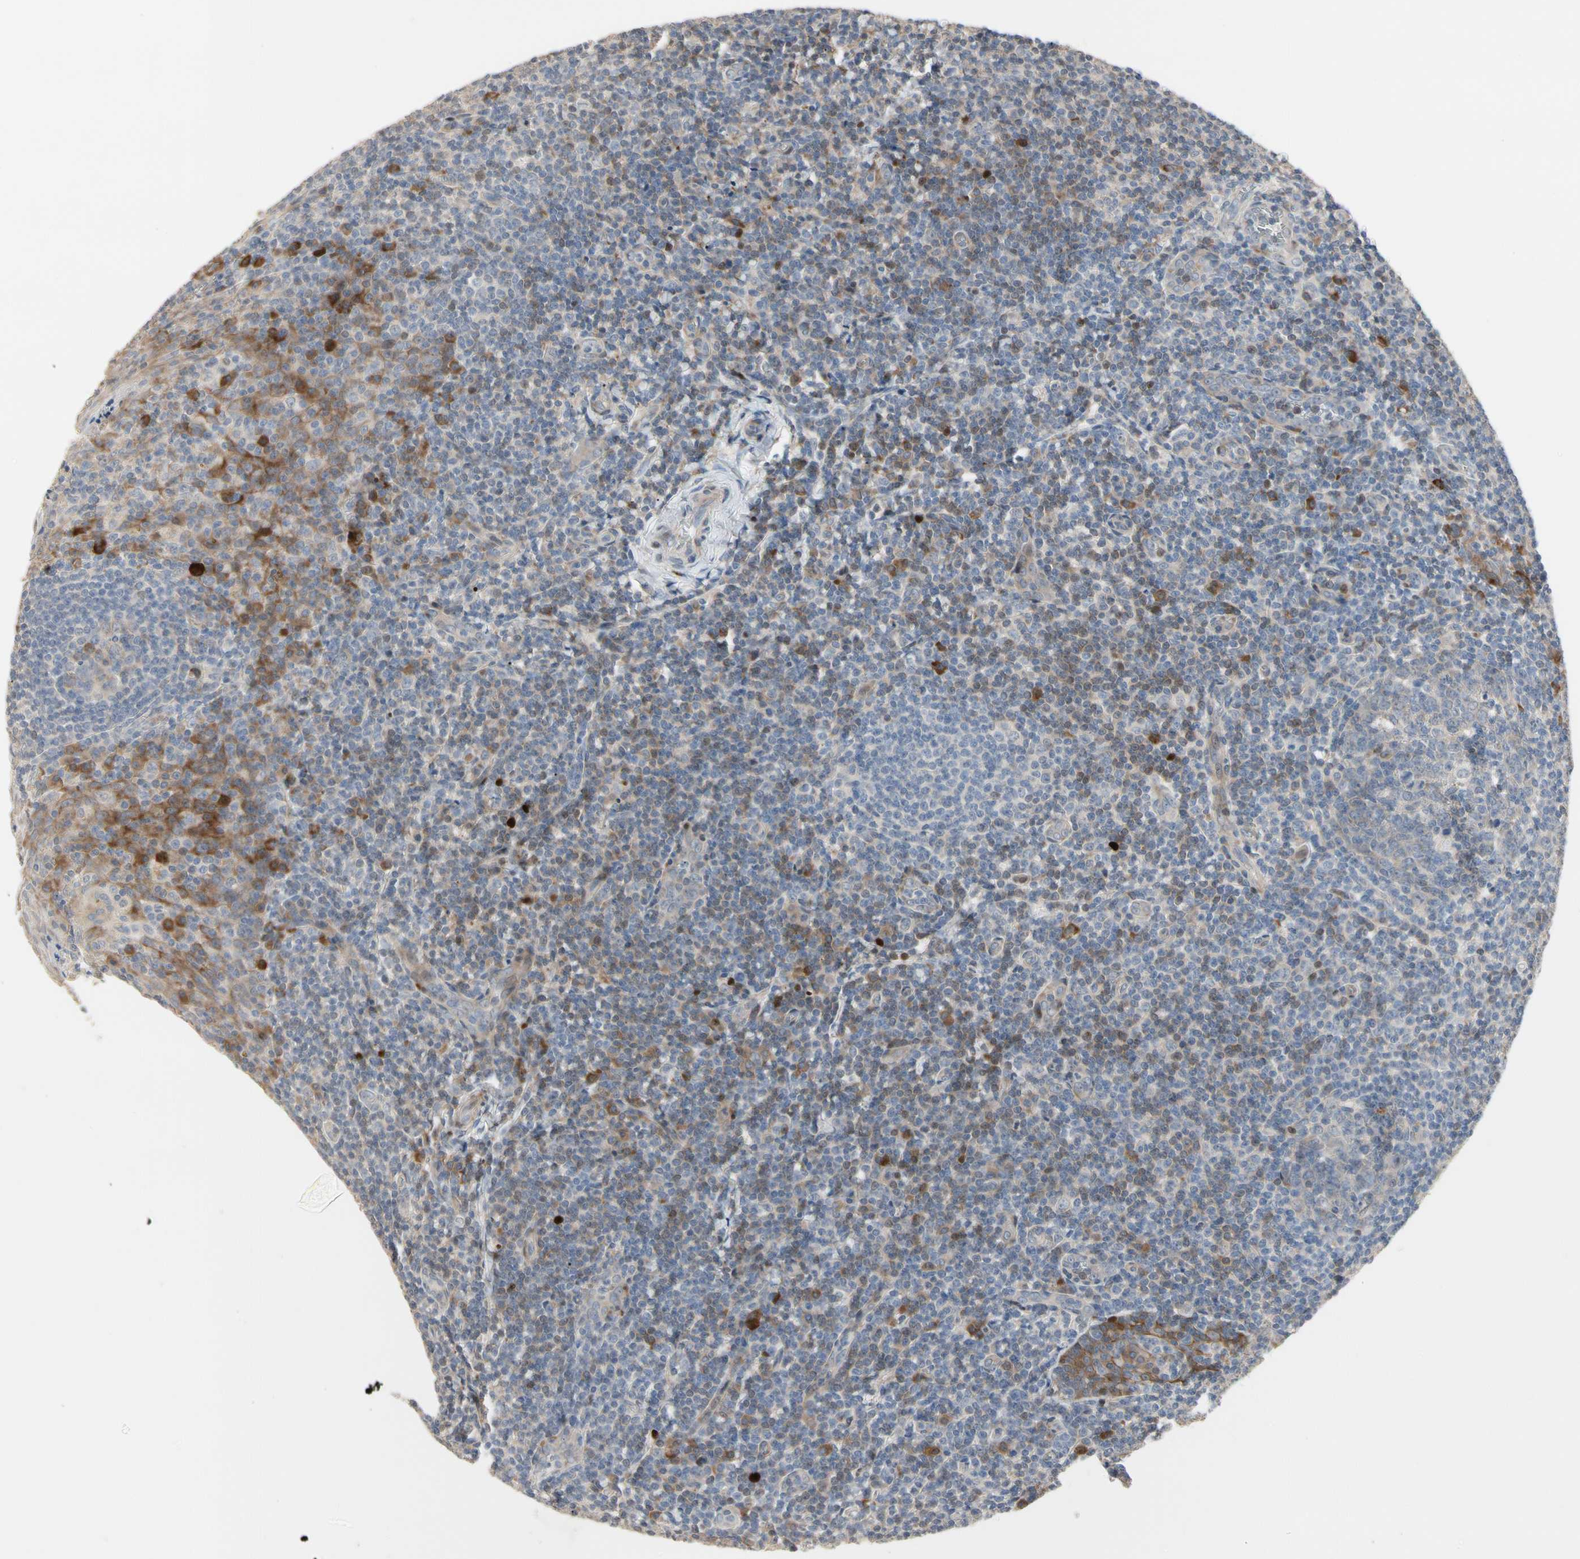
{"staining": {"intensity": "moderate", "quantity": "<25%", "location": "cytoplasmic/membranous,nuclear"}, "tissue": "tonsil", "cell_type": "Germinal center cells", "image_type": "normal", "snomed": [{"axis": "morphology", "description": "Normal tissue, NOS"}, {"axis": "topography", "description": "Tonsil"}], "caption": "An IHC photomicrograph of benign tissue is shown. Protein staining in brown shows moderate cytoplasmic/membranous,nuclear positivity in tonsil within germinal center cells.", "gene": "HMGCR", "patient": {"sex": "male", "age": 31}}